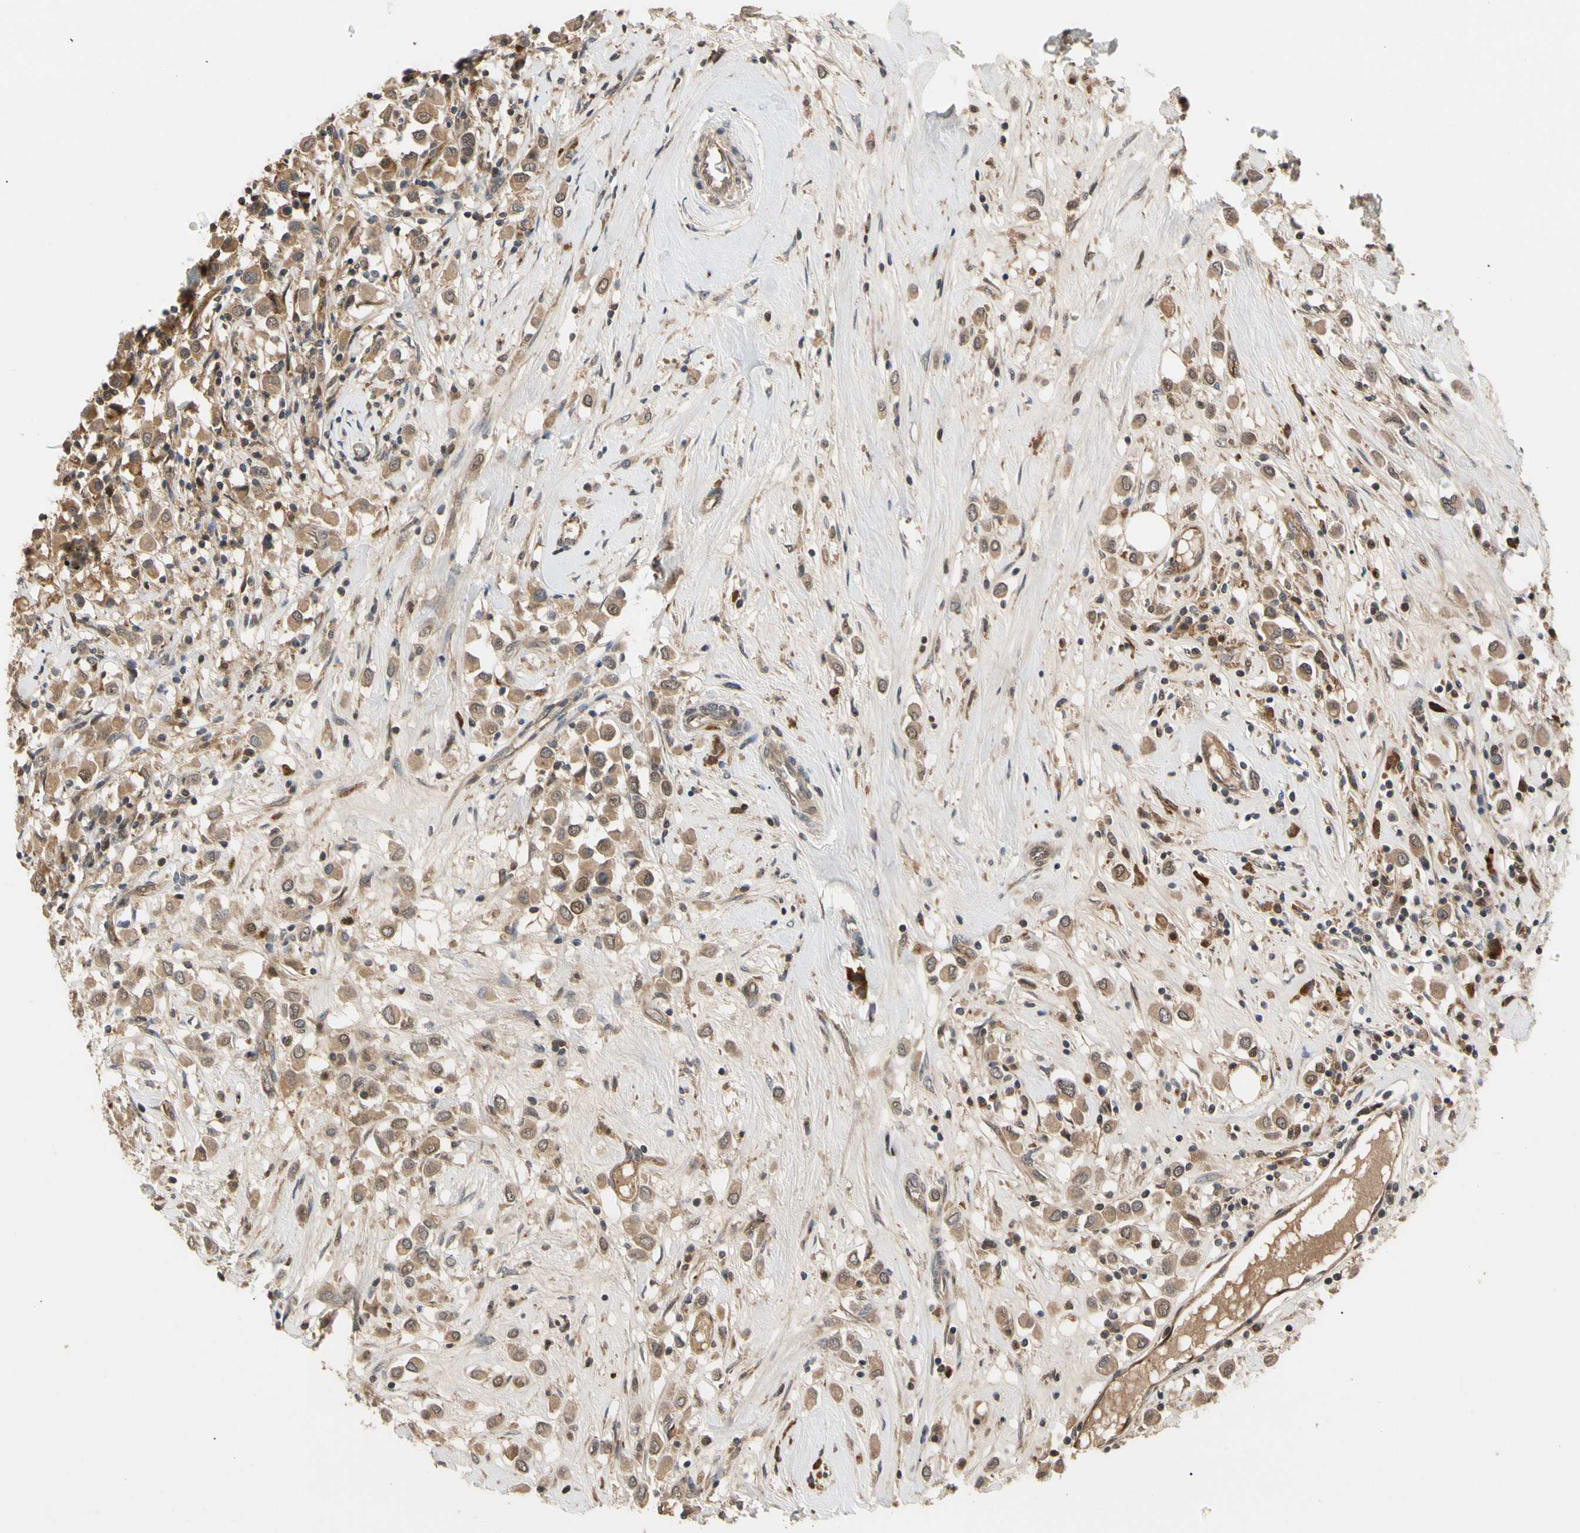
{"staining": {"intensity": "moderate", "quantity": ">75%", "location": "cytoplasmic/membranous"}, "tissue": "breast cancer", "cell_type": "Tumor cells", "image_type": "cancer", "snomed": [{"axis": "morphology", "description": "Duct carcinoma"}, {"axis": "topography", "description": "Breast"}], "caption": "Protein analysis of intraductal carcinoma (breast) tissue reveals moderate cytoplasmic/membranous staining in about >75% of tumor cells.", "gene": "CYTIP", "patient": {"sex": "female", "age": 61}}